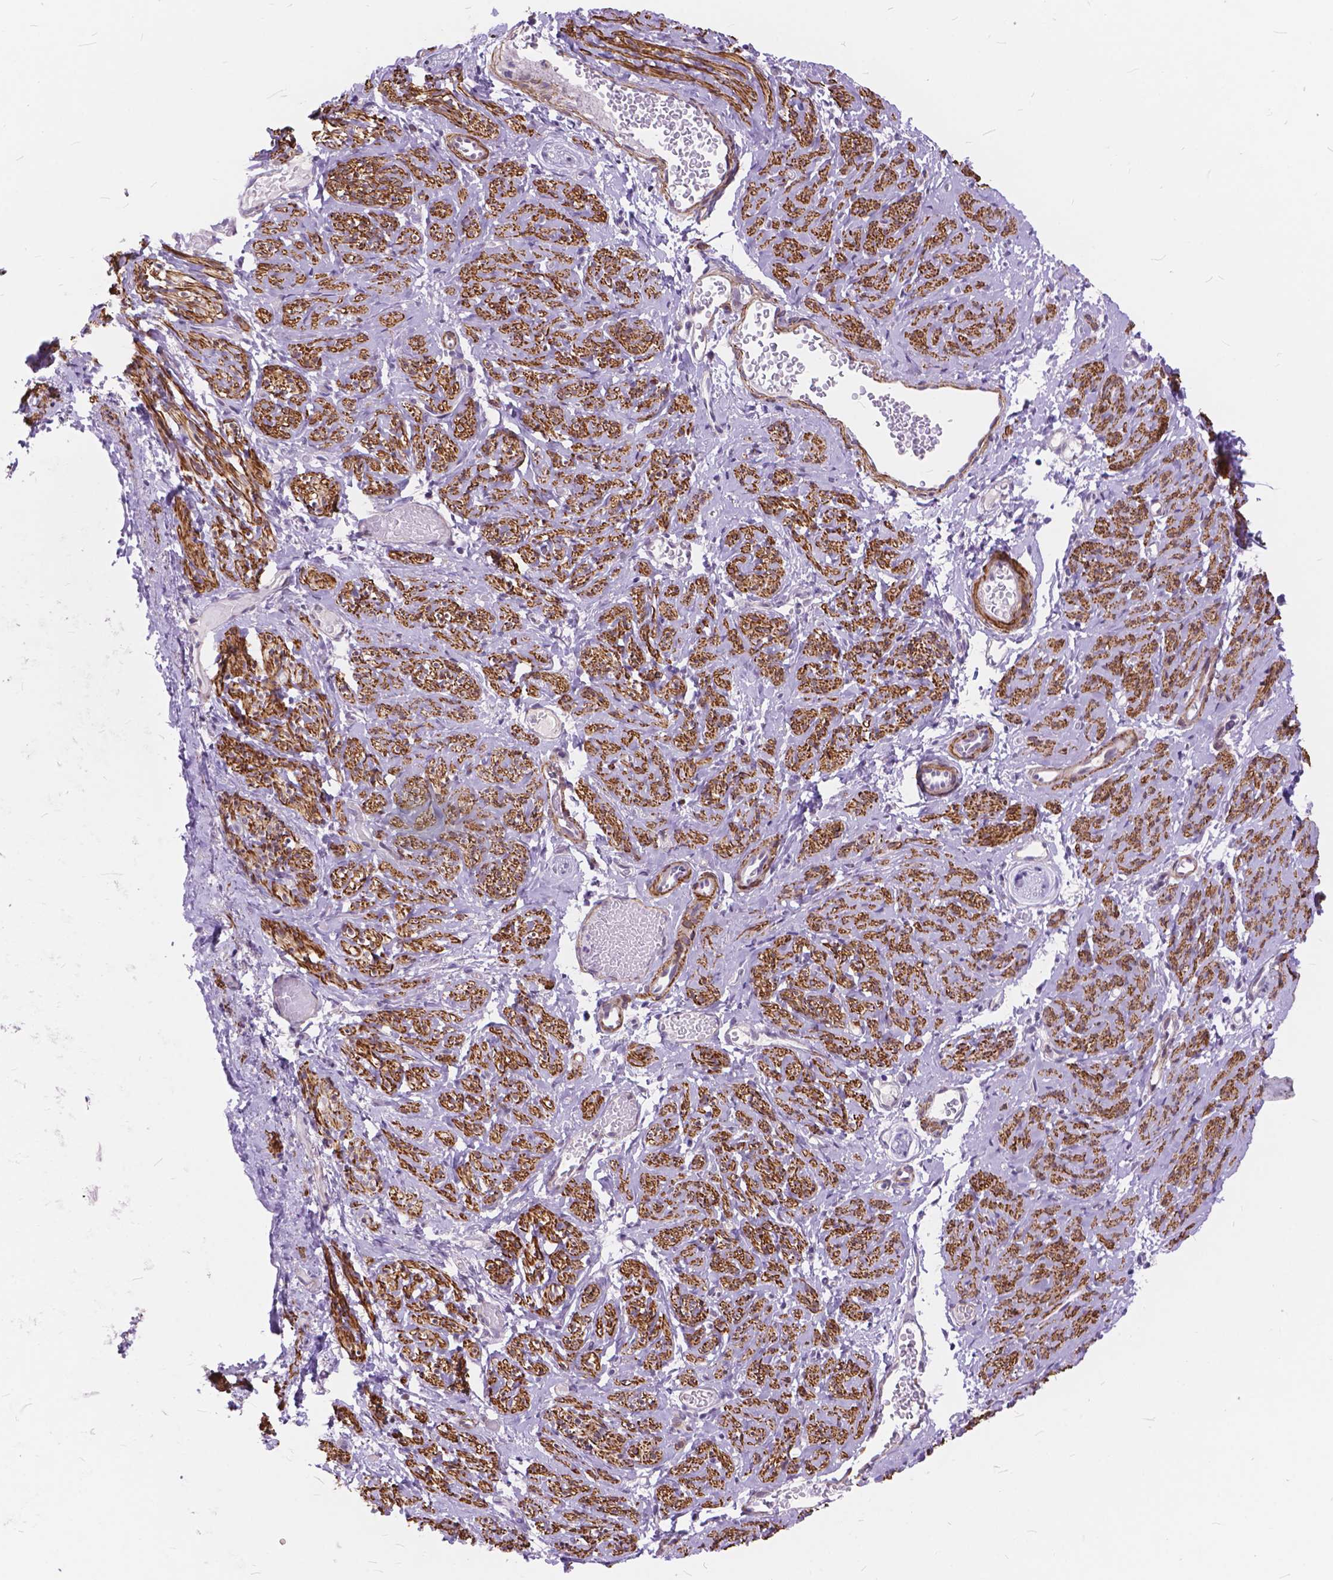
{"staining": {"intensity": "strong", "quantity": ">75%", "location": "cytoplasmic/membranous"}, "tissue": "smooth muscle", "cell_type": "Smooth muscle cells", "image_type": "normal", "snomed": [{"axis": "morphology", "description": "Normal tissue, NOS"}, {"axis": "topography", "description": "Smooth muscle"}], "caption": "Strong cytoplasmic/membranous positivity for a protein is identified in approximately >75% of smooth muscle cells of benign smooth muscle using immunohistochemistry (IHC).", "gene": "MAN2C1", "patient": {"sex": "female", "age": 65}}